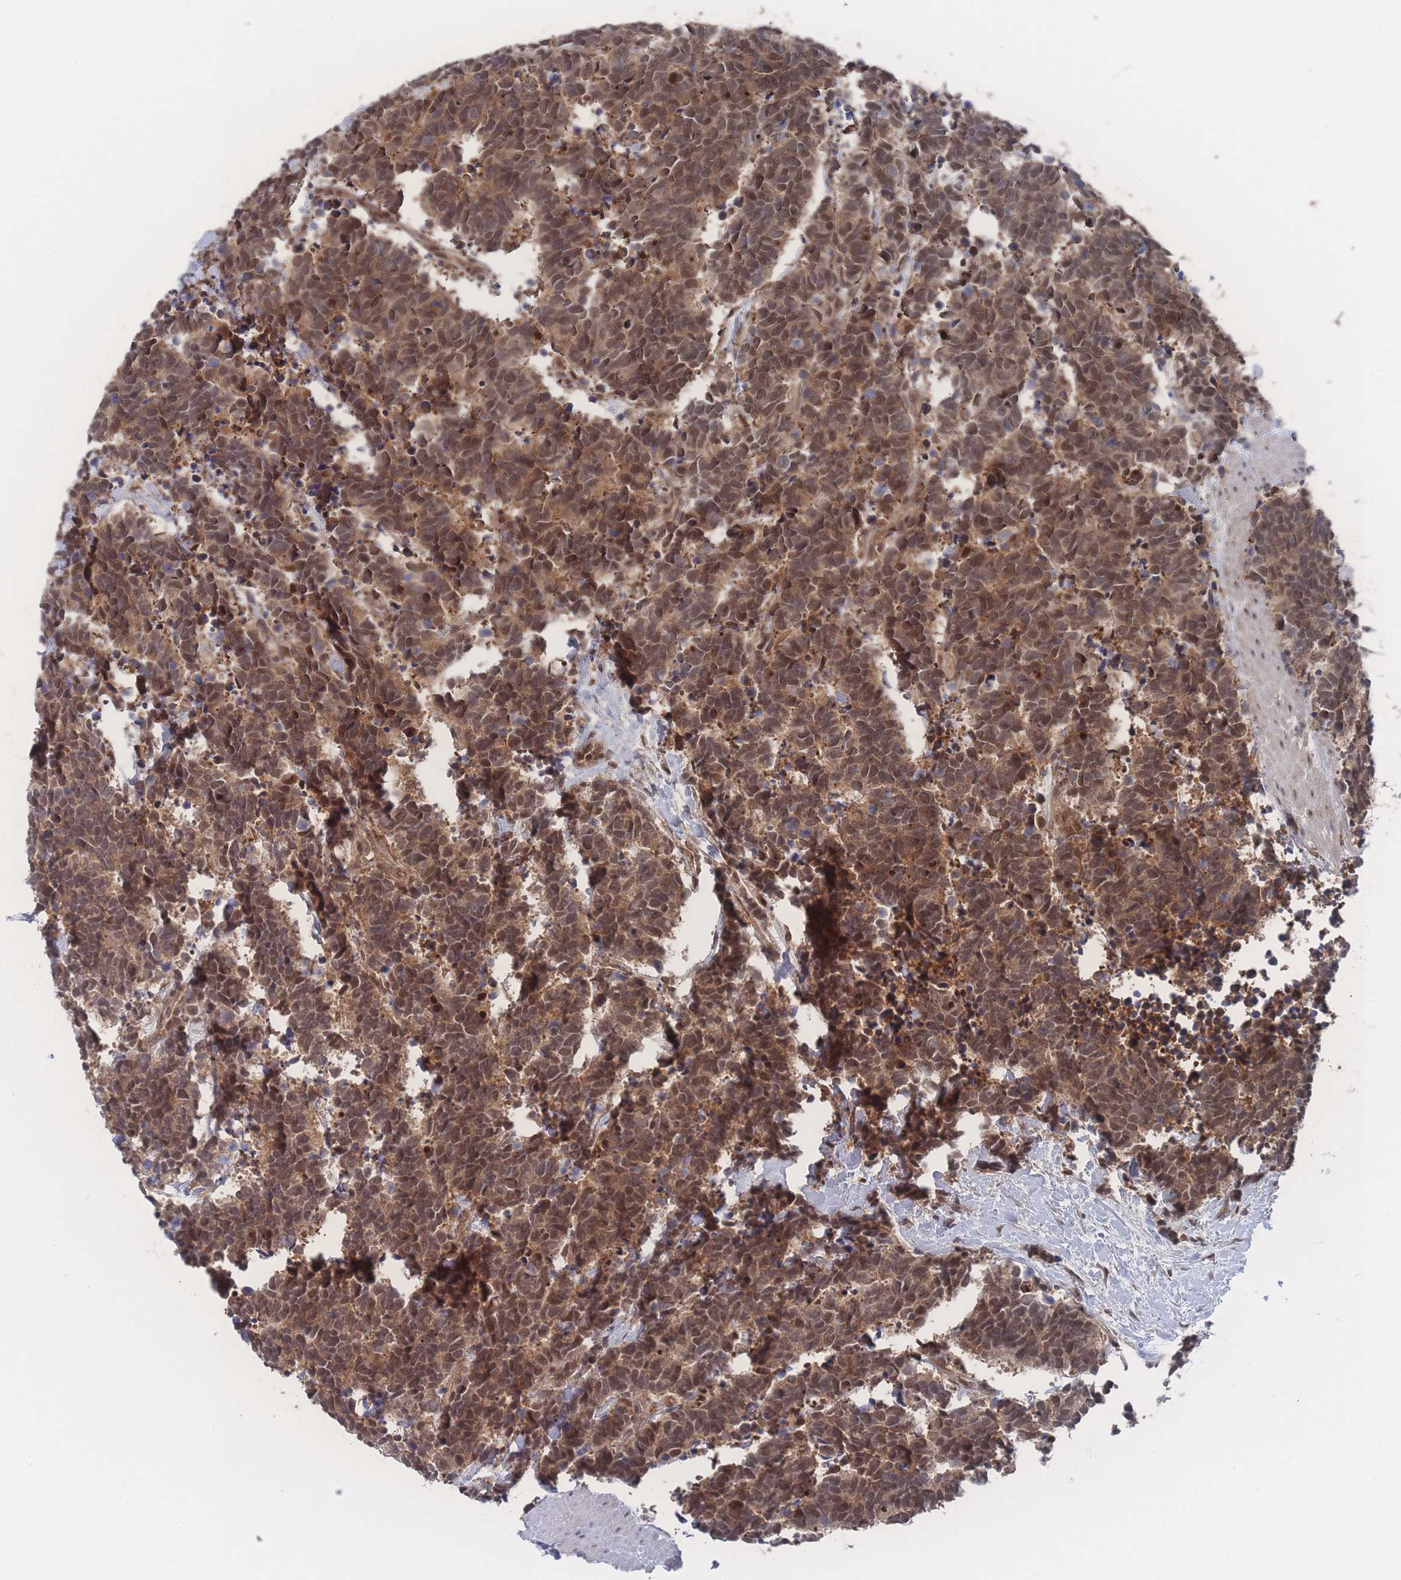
{"staining": {"intensity": "moderate", "quantity": ">75%", "location": "cytoplasmic/membranous,nuclear"}, "tissue": "carcinoid", "cell_type": "Tumor cells", "image_type": "cancer", "snomed": [{"axis": "morphology", "description": "Carcinoma, NOS"}, {"axis": "morphology", "description": "Carcinoid, malignant, NOS"}, {"axis": "topography", "description": "Prostate"}], "caption": "A brown stain shows moderate cytoplasmic/membranous and nuclear expression of a protein in carcinoma tumor cells.", "gene": "PSMA1", "patient": {"sex": "male", "age": 57}}